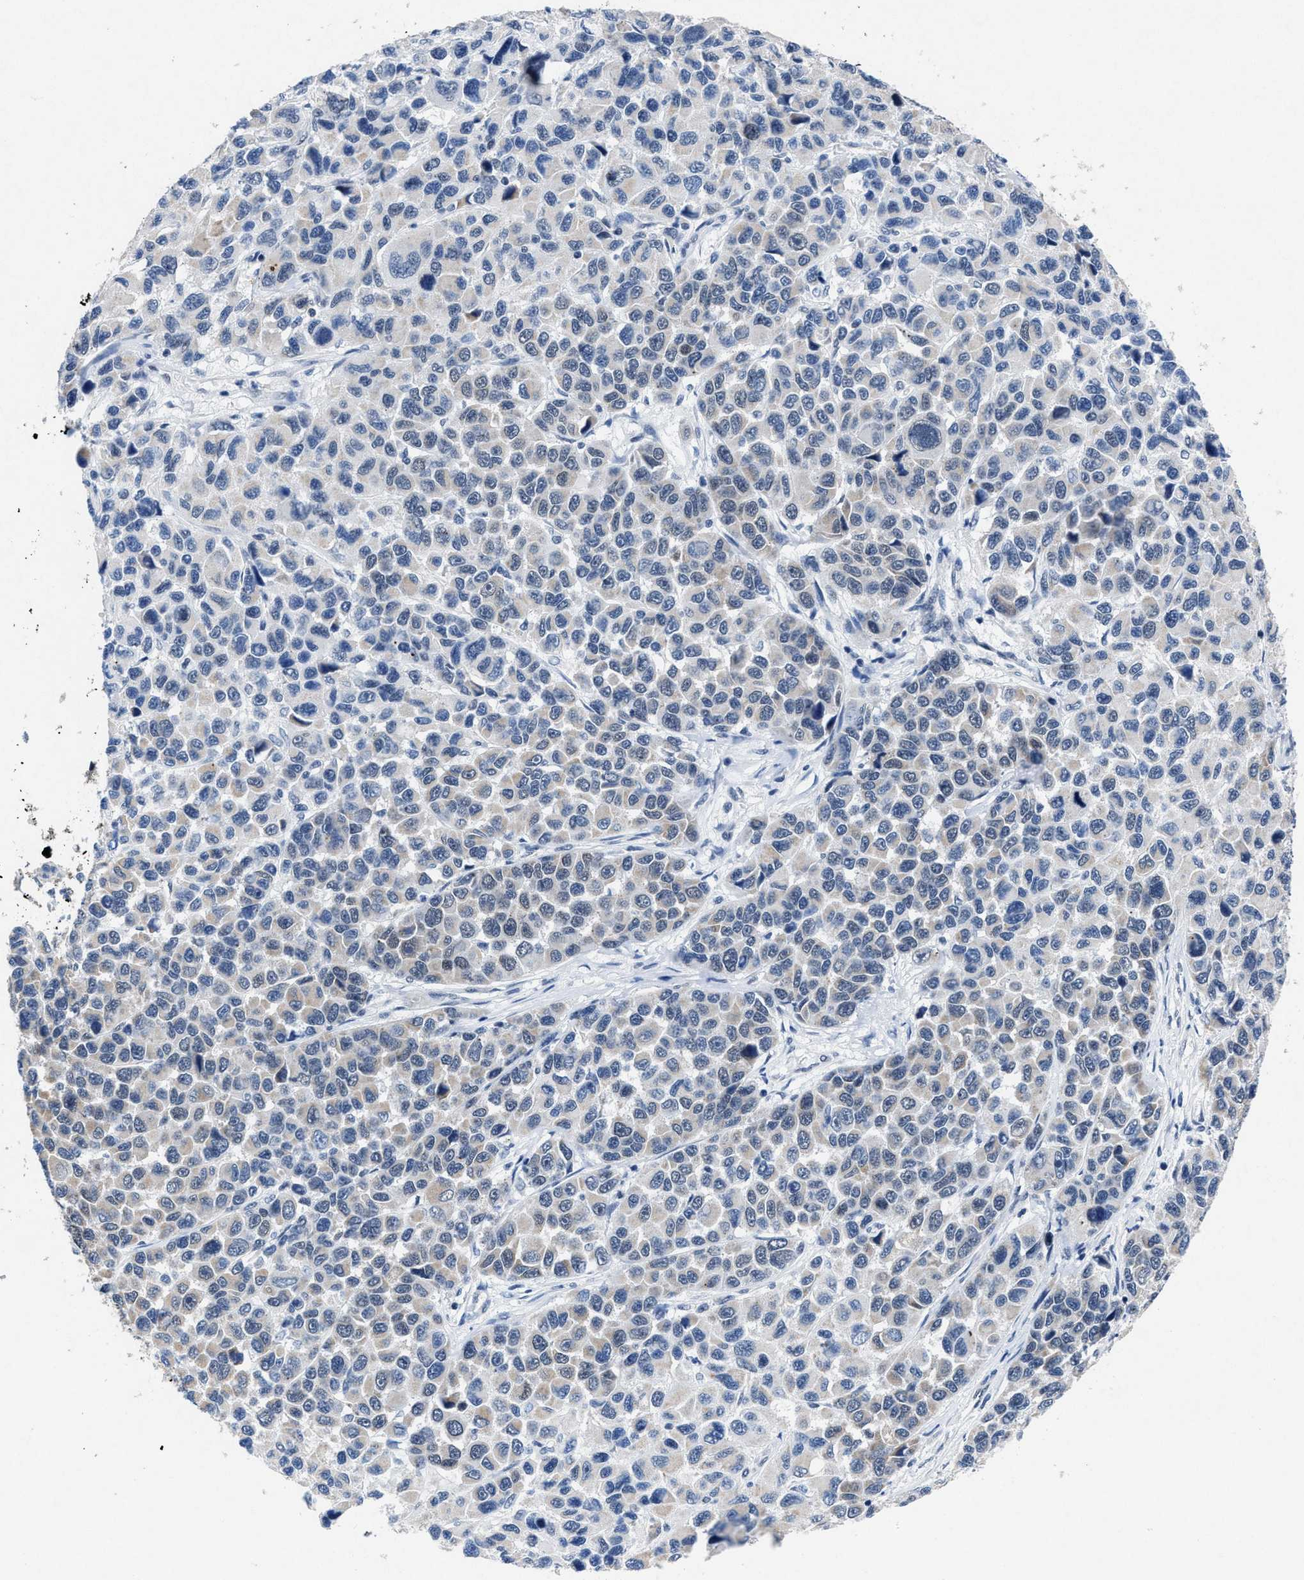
{"staining": {"intensity": "weak", "quantity": "<25%", "location": "cytoplasmic/membranous"}, "tissue": "melanoma", "cell_type": "Tumor cells", "image_type": "cancer", "snomed": [{"axis": "morphology", "description": "Malignant melanoma, NOS"}, {"axis": "topography", "description": "Skin"}], "caption": "Protein analysis of melanoma displays no significant expression in tumor cells.", "gene": "ID3", "patient": {"sex": "male", "age": 53}}